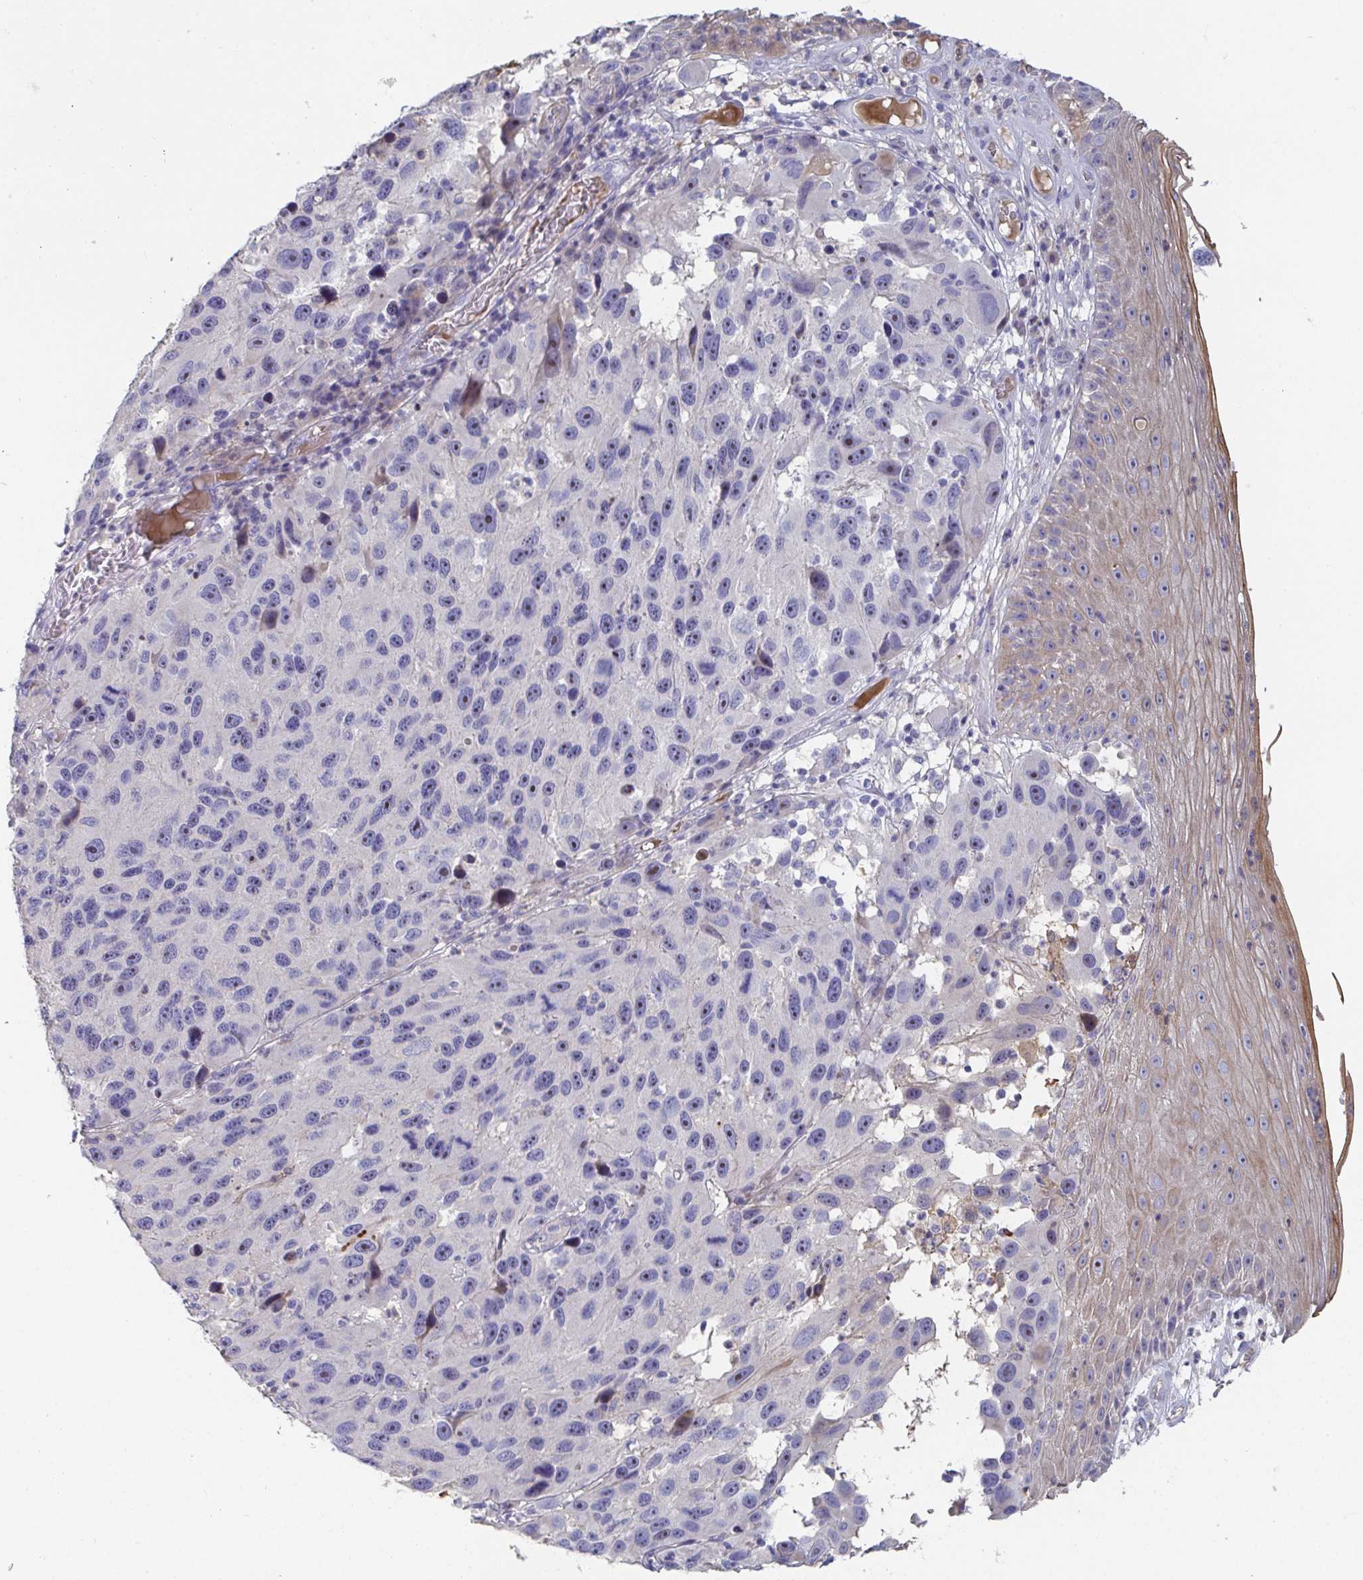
{"staining": {"intensity": "weak", "quantity": "<25%", "location": "nuclear"}, "tissue": "melanoma", "cell_type": "Tumor cells", "image_type": "cancer", "snomed": [{"axis": "morphology", "description": "Malignant melanoma, NOS"}, {"axis": "topography", "description": "Skin"}], "caption": "The histopathology image exhibits no staining of tumor cells in melanoma.", "gene": "ANO5", "patient": {"sex": "male", "age": 53}}